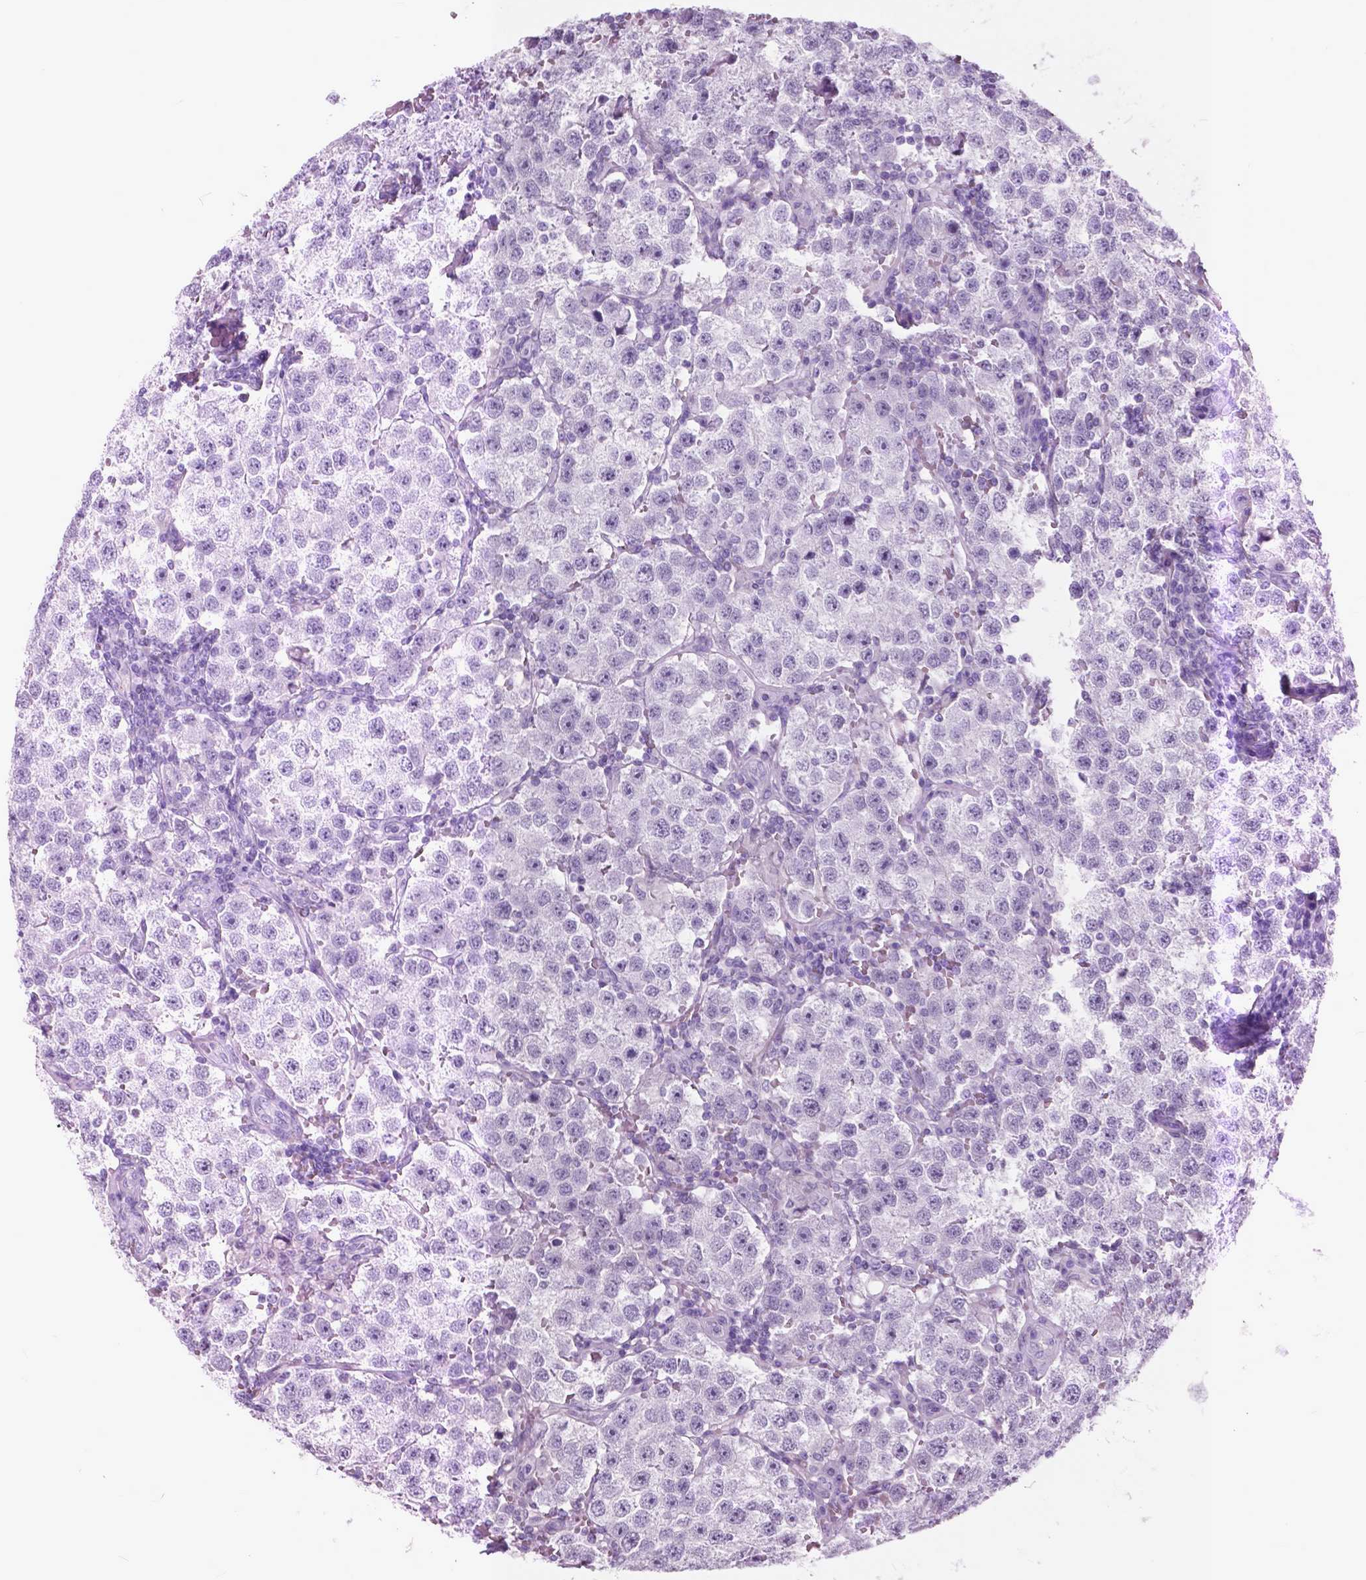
{"staining": {"intensity": "negative", "quantity": "none", "location": "none"}, "tissue": "testis cancer", "cell_type": "Tumor cells", "image_type": "cancer", "snomed": [{"axis": "morphology", "description": "Seminoma, NOS"}, {"axis": "topography", "description": "Testis"}], "caption": "A high-resolution histopathology image shows immunohistochemistry (IHC) staining of testis cancer (seminoma), which displays no significant staining in tumor cells. The staining was performed using DAB (3,3'-diaminobenzidine) to visualize the protein expression in brown, while the nuclei were stained in blue with hematoxylin (Magnification: 20x).", "gene": "GDF9", "patient": {"sex": "male", "age": 37}}